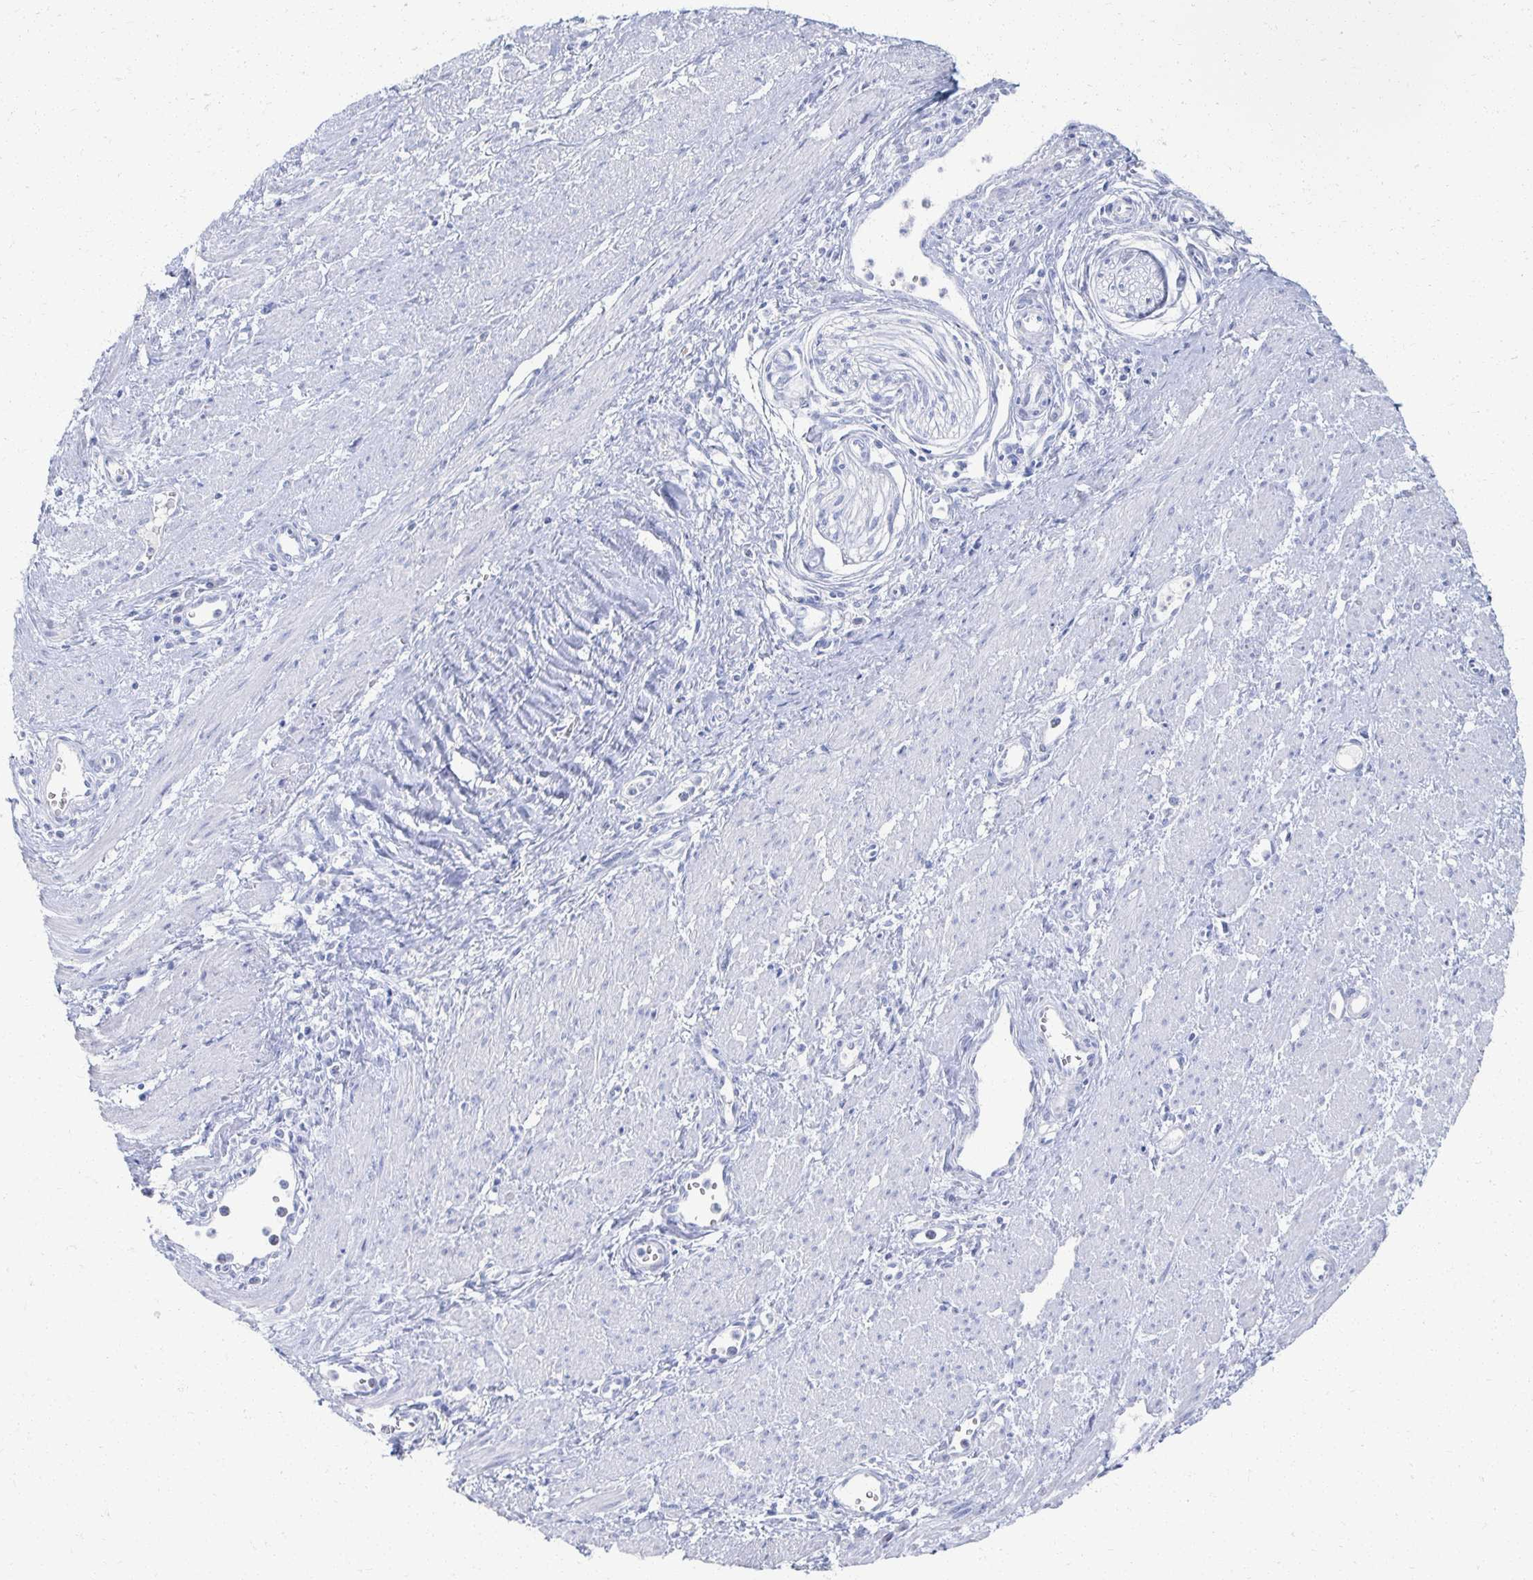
{"staining": {"intensity": "negative", "quantity": "none", "location": "none"}, "tissue": "cervical cancer", "cell_type": "Tumor cells", "image_type": "cancer", "snomed": [{"axis": "morphology", "description": "Squamous cell carcinoma, NOS"}, {"axis": "topography", "description": "Cervix"}], "caption": "DAB (3,3'-diaminobenzidine) immunohistochemical staining of human cervical cancer reveals no significant positivity in tumor cells.", "gene": "PRR20A", "patient": {"sex": "female", "age": 40}}